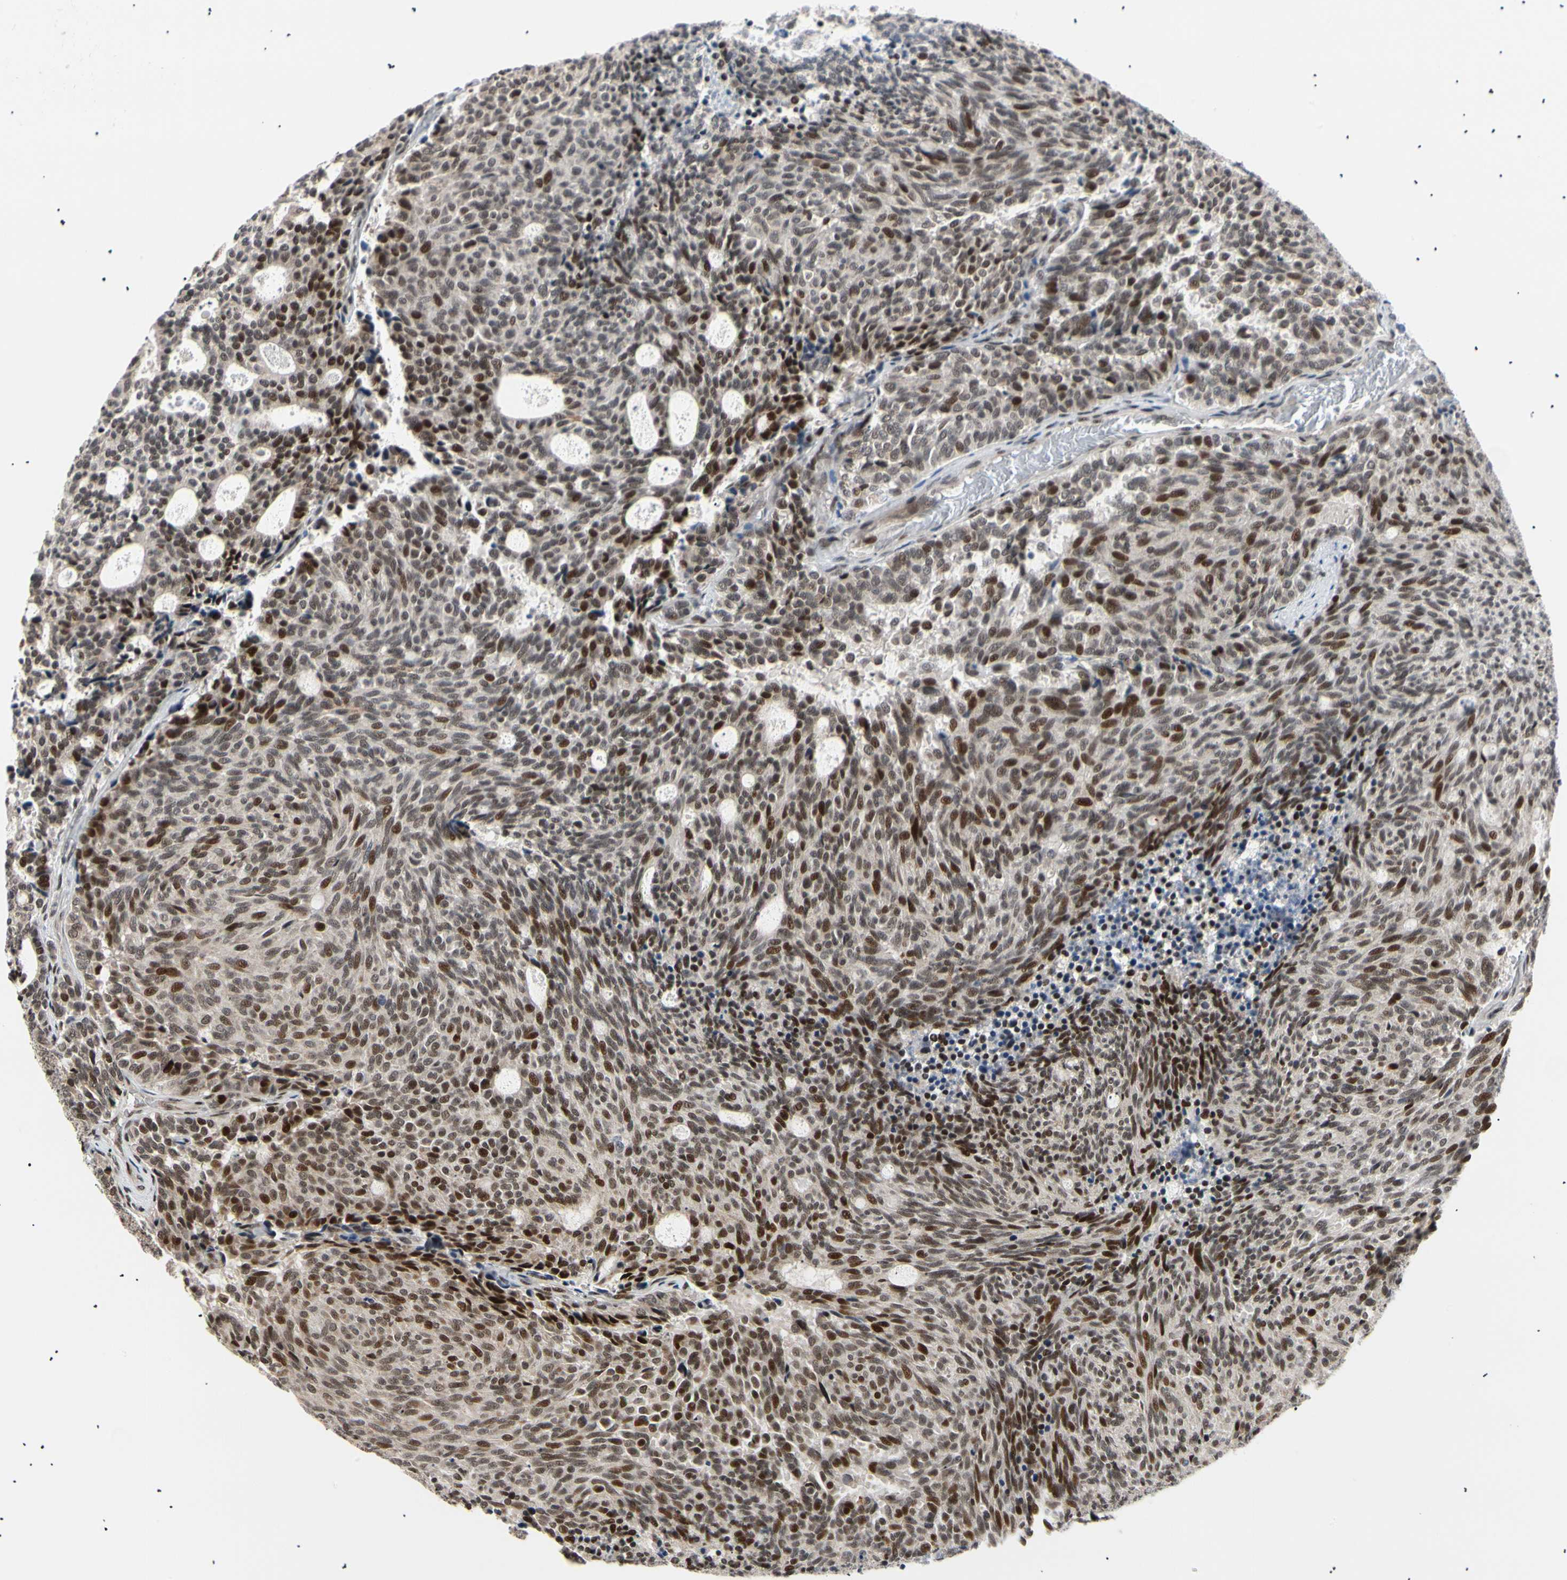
{"staining": {"intensity": "strong", "quantity": "25%-75%", "location": "nuclear"}, "tissue": "carcinoid", "cell_type": "Tumor cells", "image_type": "cancer", "snomed": [{"axis": "morphology", "description": "Carcinoid, malignant, NOS"}, {"axis": "topography", "description": "Pancreas"}], "caption": "This histopathology image shows IHC staining of carcinoid, with high strong nuclear expression in approximately 25%-75% of tumor cells.", "gene": "E2F1", "patient": {"sex": "female", "age": 54}}